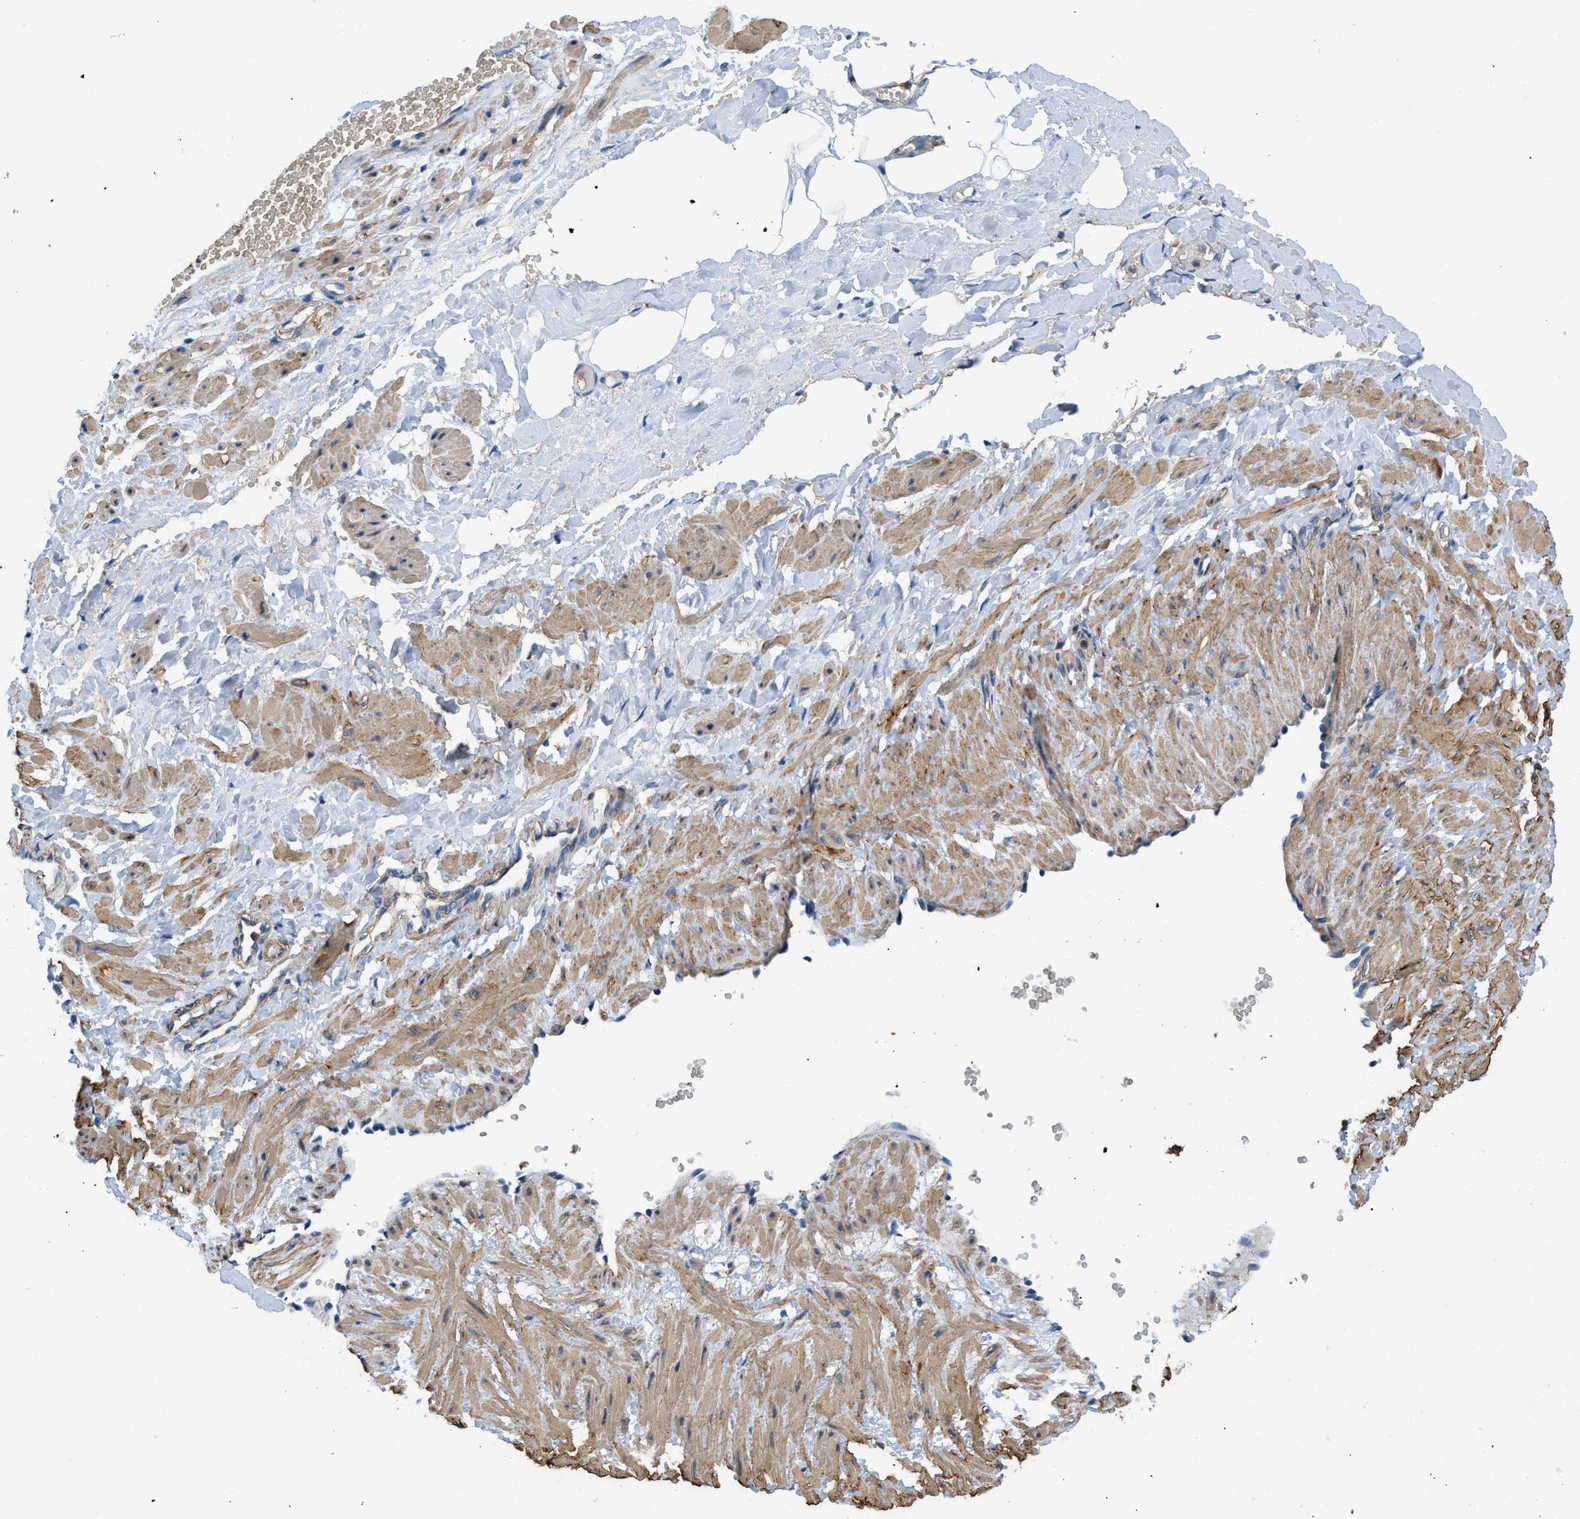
{"staining": {"intensity": "negative", "quantity": "none", "location": "none"}, "tissue": "adipose tissue", "cell_type": "Adipocytes", "image_type": "normal", "snomed": [{"axis": "morphology", "description": "Normal tissue, NOS"}, {"axis": "topography", "description": "Soft tissue"}, {"axis": "topography", "description": "Vascular tissue"}], "caption": "Immunohistochemistry histopathology image of benign adipose tissue: human adipose tissue stained with DAB displays no significant protein expression in adipocytes.", "gene": "LINGO2", "patient": {"sex": "female", "age": 35}}